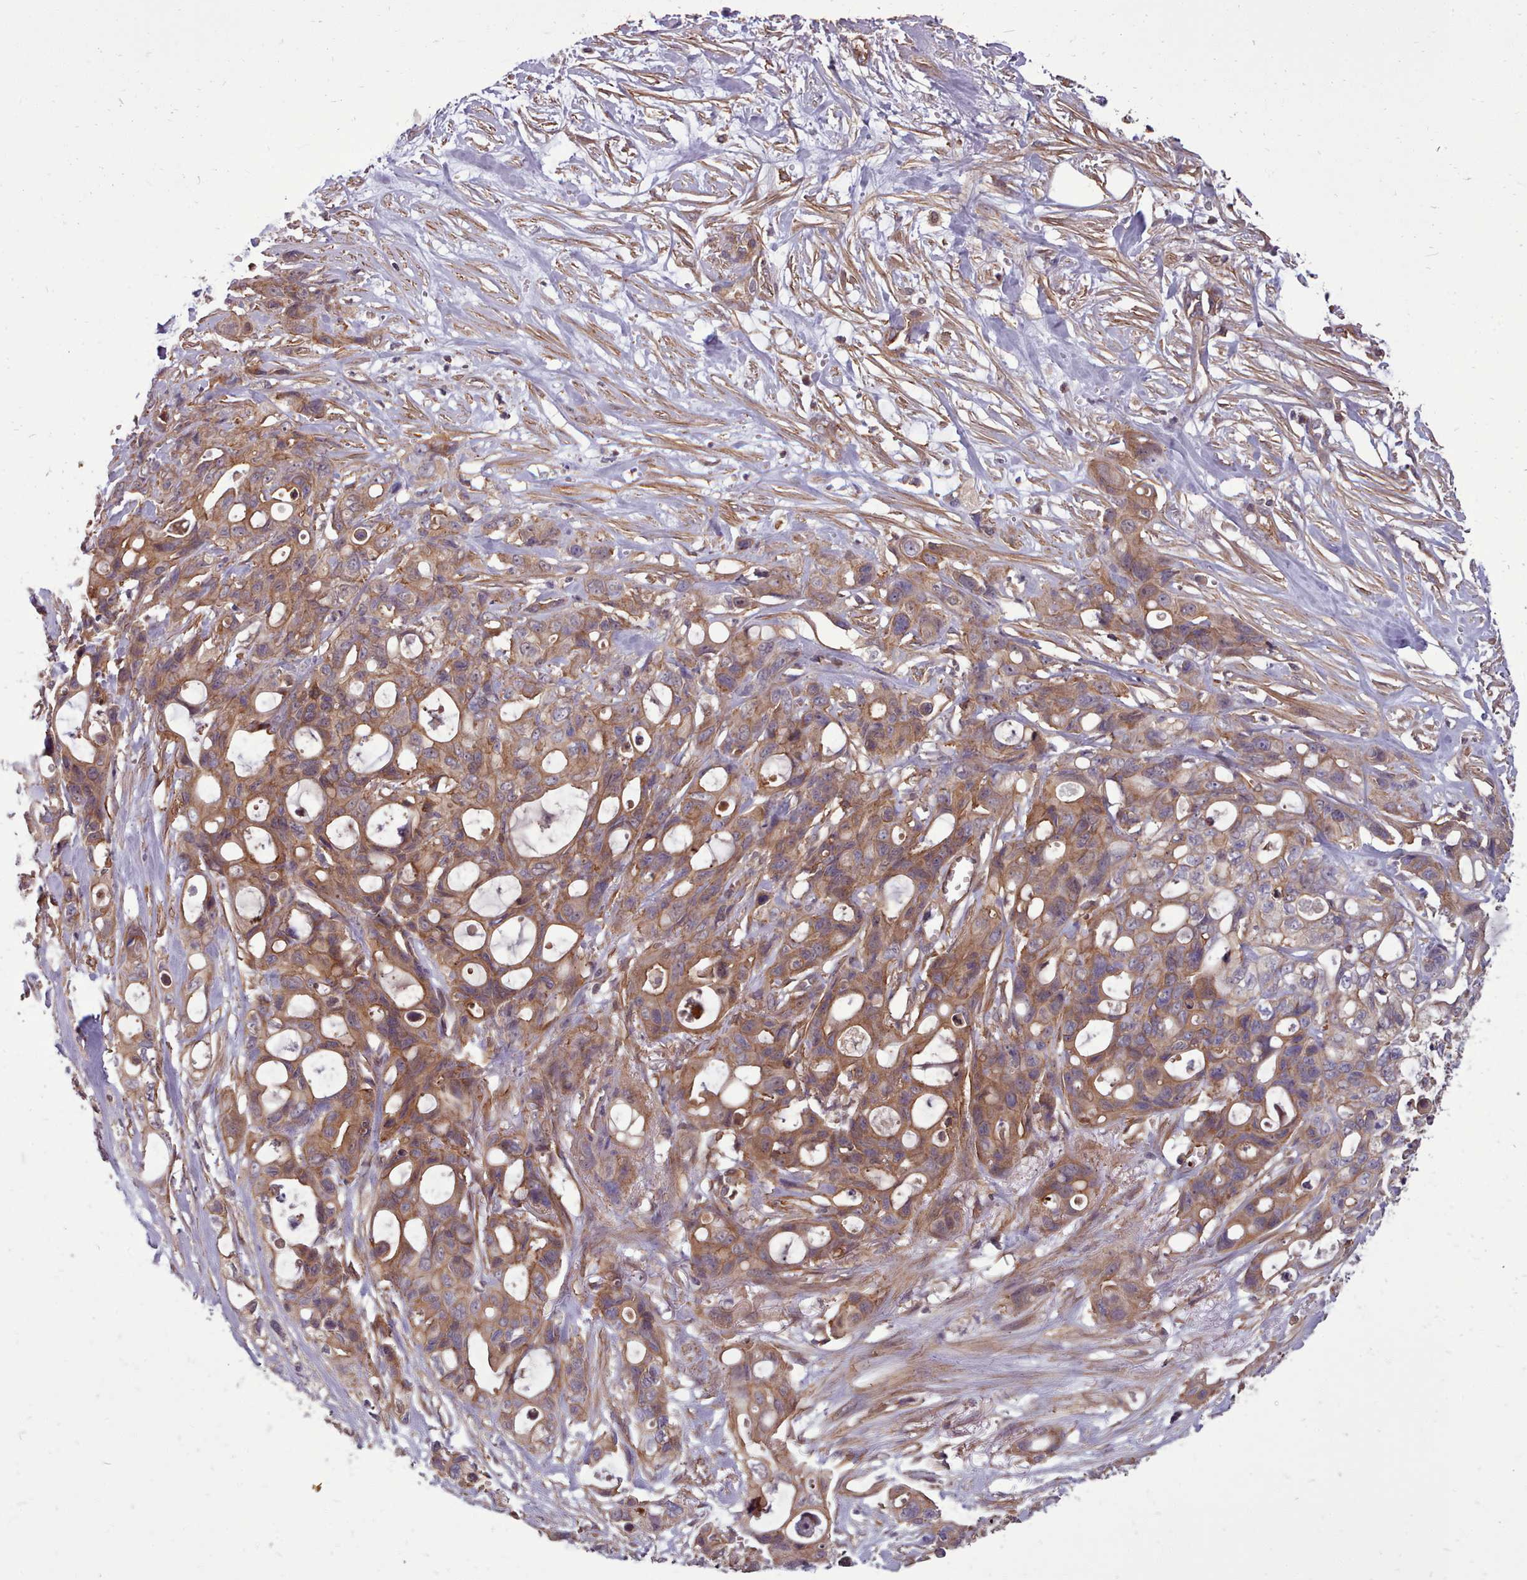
{"staining": {"intensity": "moderate", "quantity": ">75%", "location": "cytoplasmic/membranous"}, "tissue": "ovarian cancer", "cell_type": "Tumor cells", "image_type": "cancer", "snomed": [{"axis": "morphology", "description": "Cystadenocarcinoma, mucinous, NOS"}, {"axis": "topography", "description": "Ovary"}], "caption": "High-magnification brightfield microscopy of ovarian mucinous cystadenocarcinoma stained with DAB (3,3'-diaminobenzidine) (brown) and counterstained with hematoxylin (blue). tumor cells exhibit moderate cytoplasmic/membranous positivity is appreciated in about>75% of cells.", "gene": "STUB1", "patient": {"sex": "female", "age": 70}}